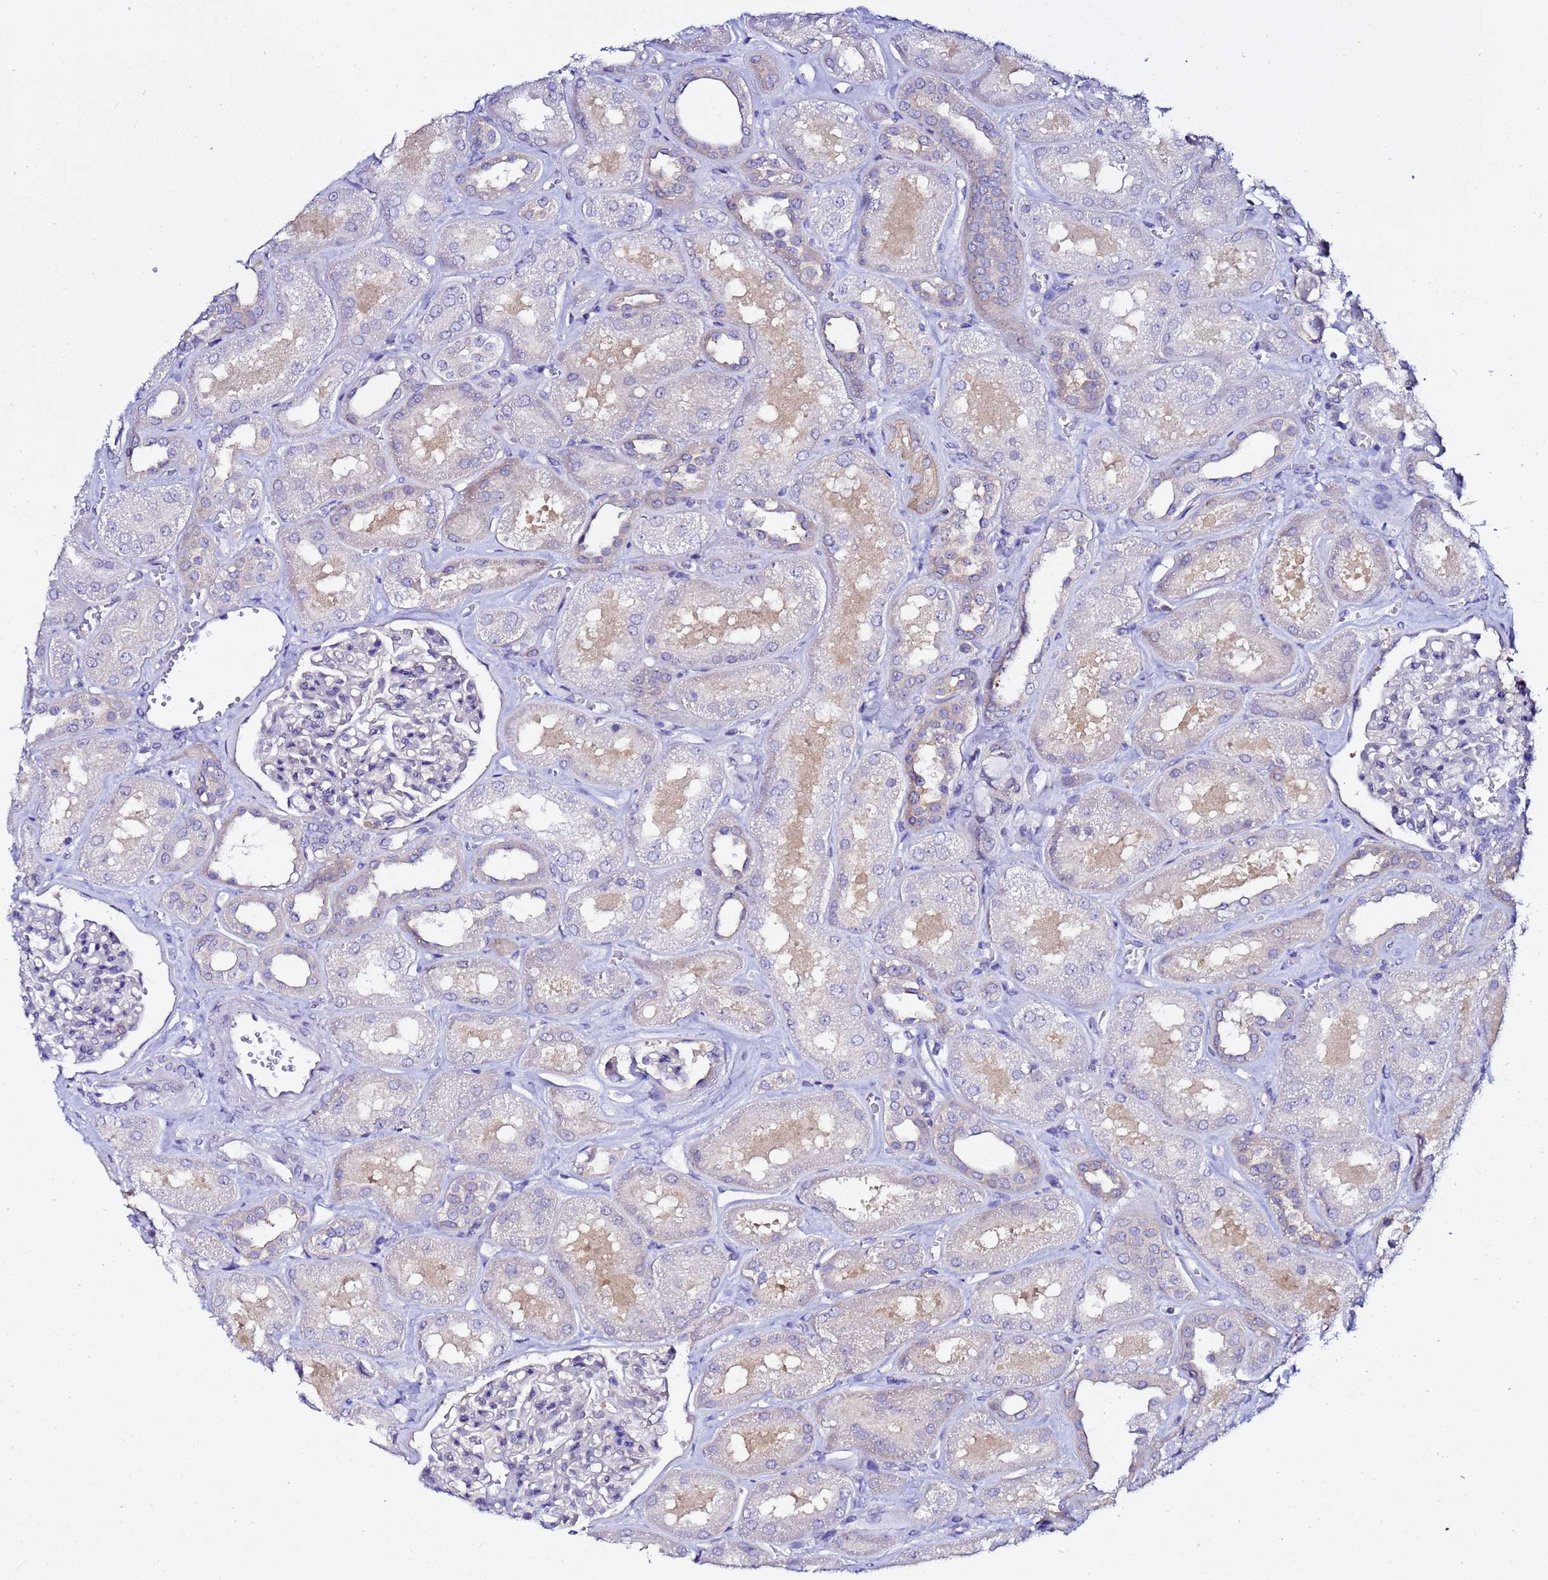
{"staining": {"intensity": "negative", "quantity": "none", "location": "none"}, "tissue": "kidney", "cell_type": "Cells in glomeruli", "image_type": "normal", "snomed": [{"axis": "morphology", "description": "Normal tissue, NOS"}, {"axis": "morphology", "description": "Adenocarcinoma, NOS"}, {"axis": "topography", "description": "Kidney"}], "caption": "The micrograph shows no significant positivity in cells in glomeruli of kidney.", "gene": "LENG1", "patient": {"sex": "female", "age": 68}}